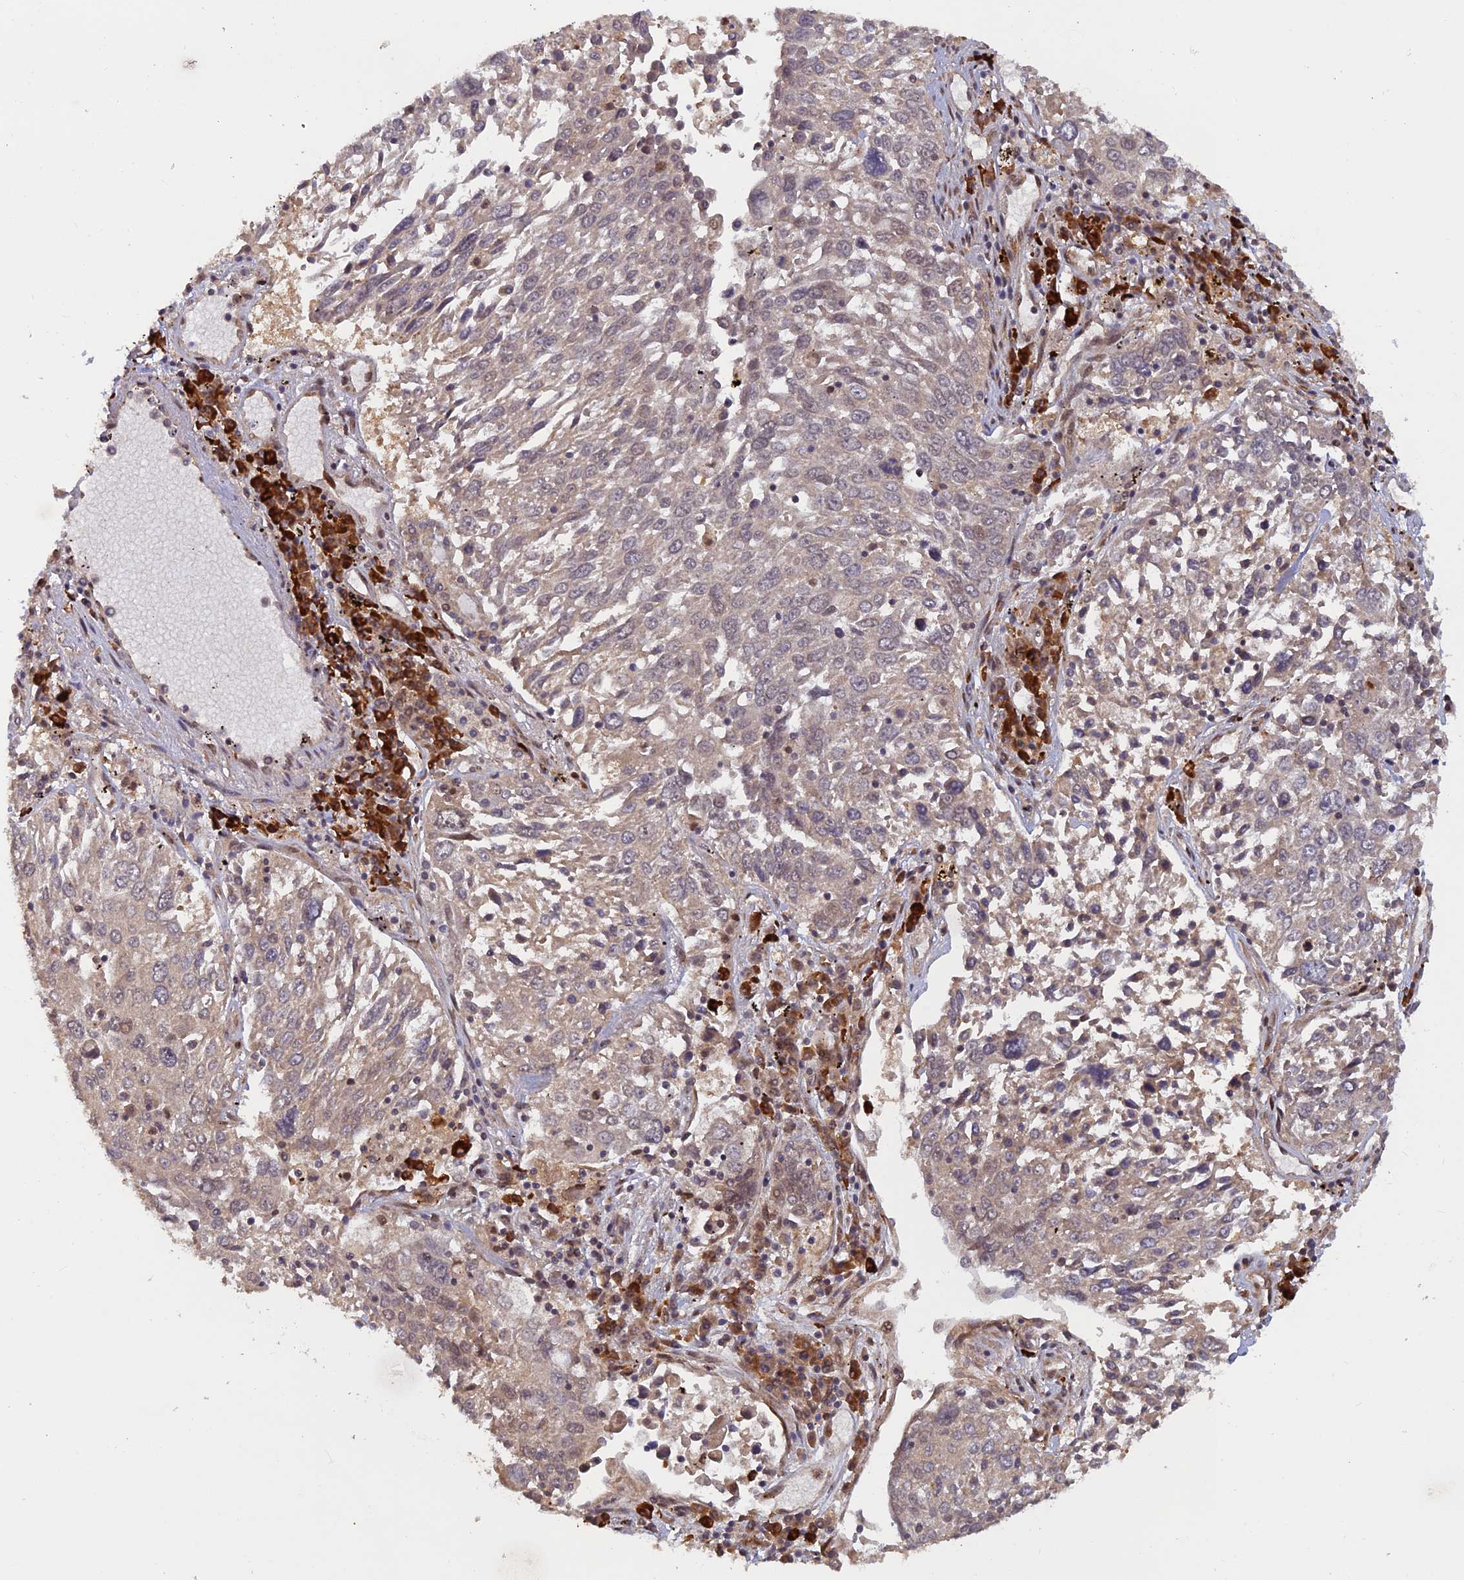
{"staining": {"intensity": "weak", "quantity": "<25%", "location": "cytoplasmic/membranous"}, "tissue": "lung cancer", "cell_type": "Tumor cells", "image_type": "cancer", "snomed": [{"axis": "morphology", "description": "Squamous cell carcinoma, NOS"}, {"axis": "topography", "description": "Lung"}], "caption": "There is no significant expression in tumor cells of lung squamous cell carcinoma.", "gene": "ZNF565", "patient": {"sex": "male", "age": 65}}